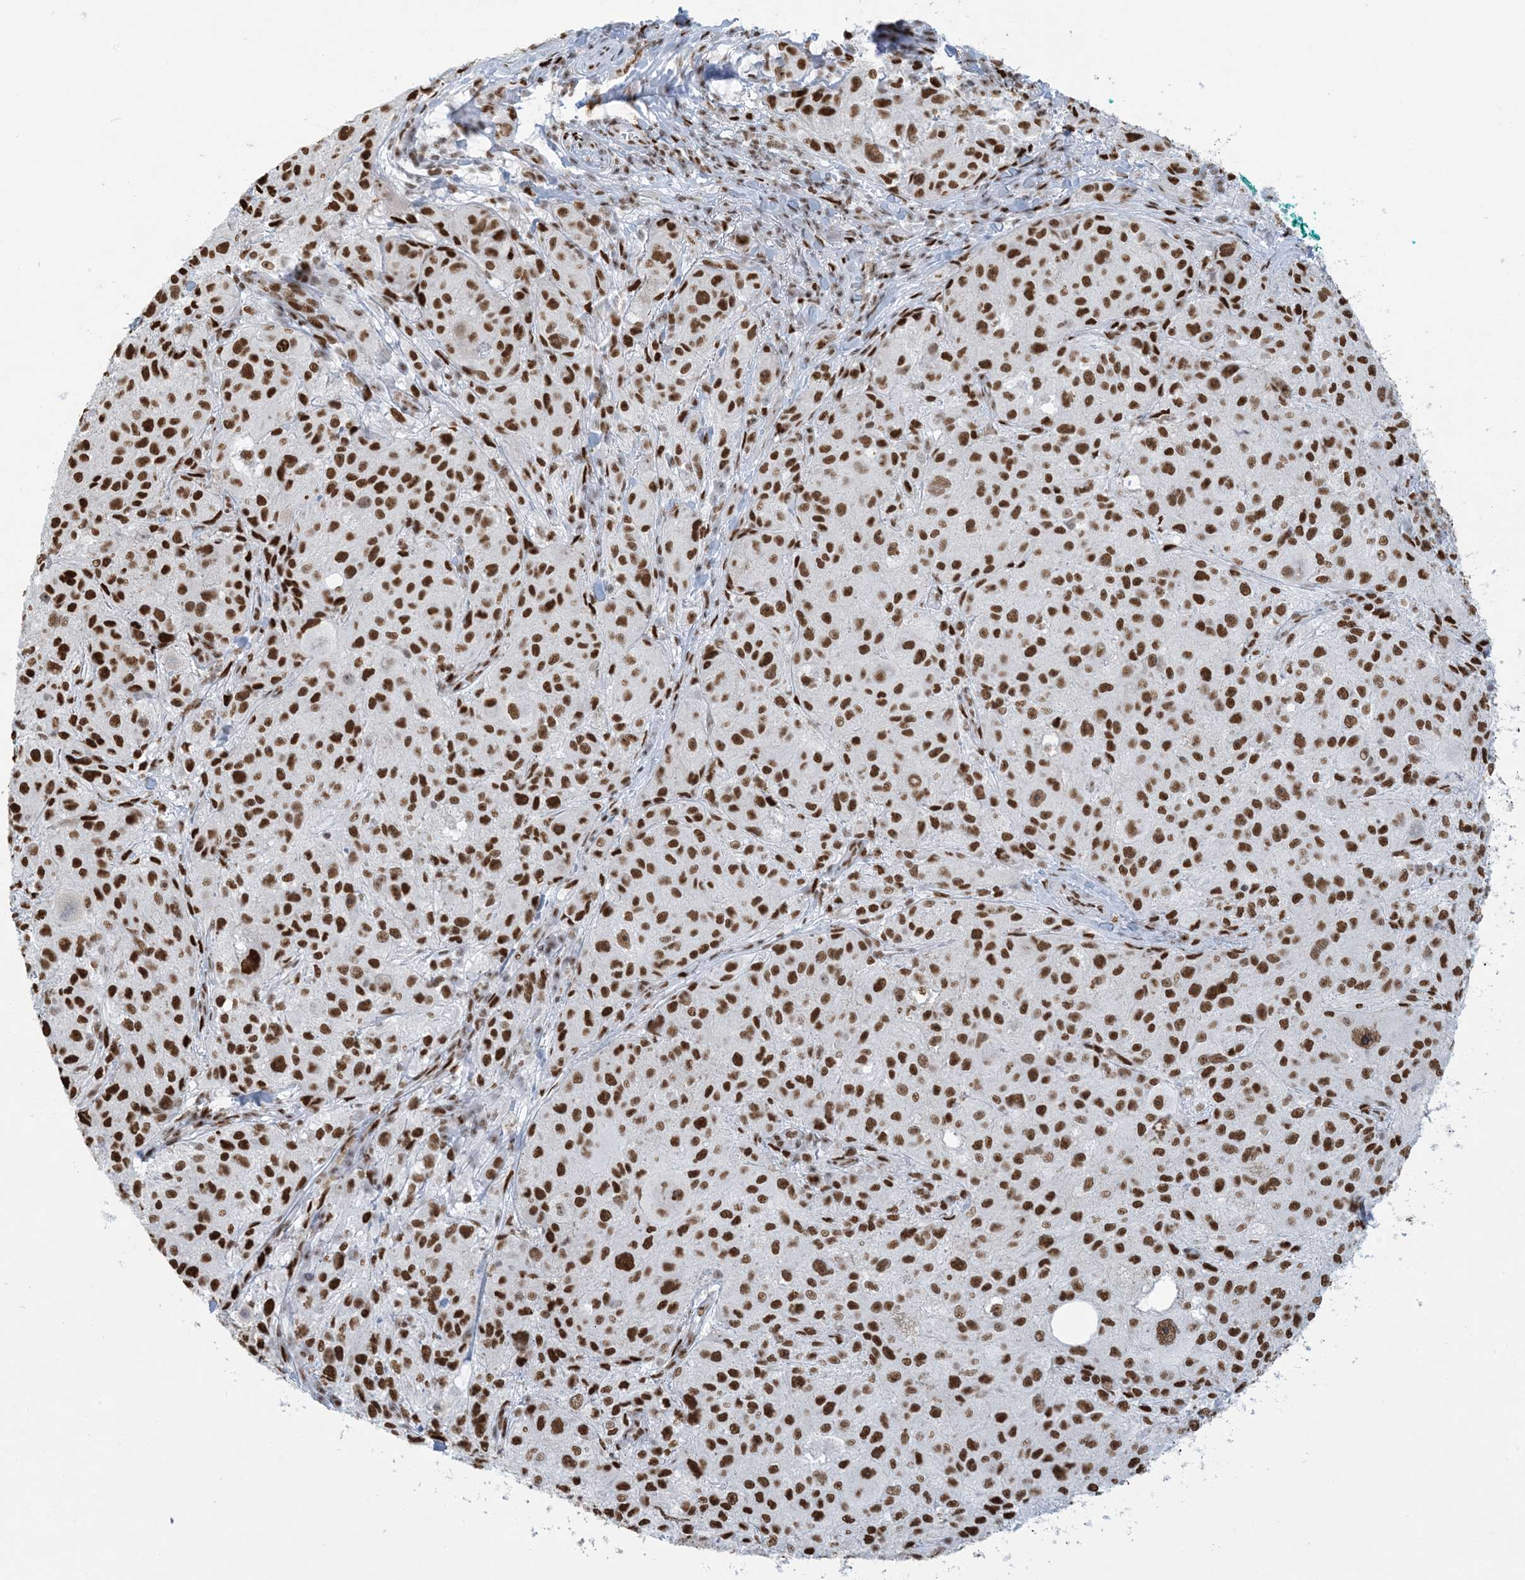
{"staining": {"intensity": "strong", "quantity": ">75%", "location": "nuclear"}, "tissue": "melanoma", "cell_type": "Tumor cells", "image_type": "cancer", "snomed": [{"axis": "morphology", "description": "Necrosis, NOS"}, {"axis": "morphology", "description": "Malignant melanoma, NOS"}, {"axis": "topography", "description": "Skin"}], "caption": "An IHC photomicrograph of neoplastic tissue is shown. Protein staining in brown labels strong nuclear positivity in malignant melanoma within tumor cells.", "gene": "STAG1", "patient": {"sex": "female", "age": 87}}